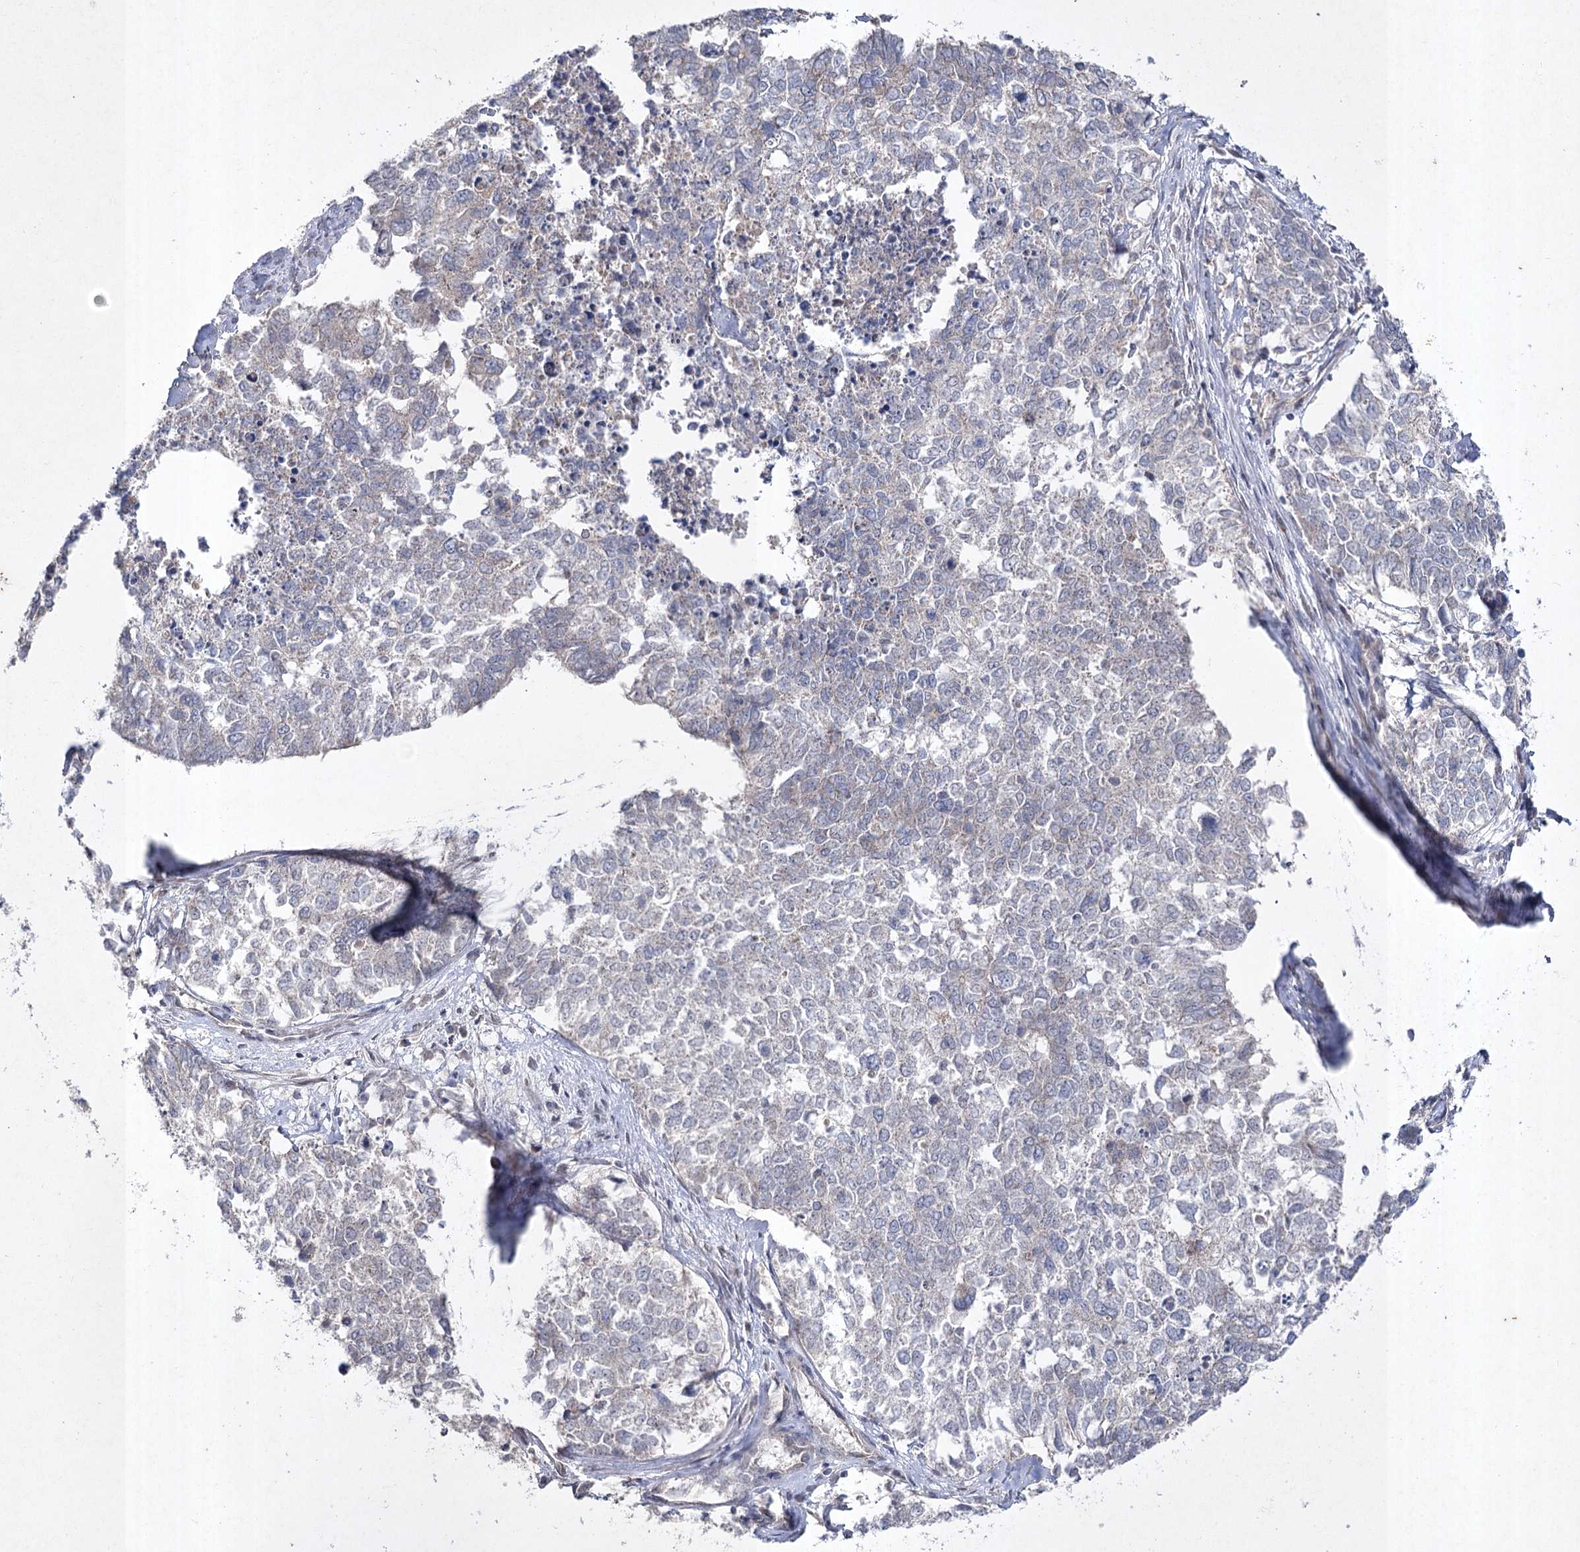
{"staining": {"intensity": "negative", "quantity": "none", "location": "none"}, "tissue": "cervical cancer", "cell_type": "Tumor cells", "image_type": "cancer", "snomed": [{"axis": "morphology", "description": "Squamous cell carcinoma, NOS"}, {"axis": "topography", "description": "Cervix"}], "caption": "High power microscopy photomicrograph of an IHC image of cervical squamous cell carcinoma, revealing no significant positivity in tumor cells.", "gene": "FANCL", "patient": {"sex": "female", "age": 63}}